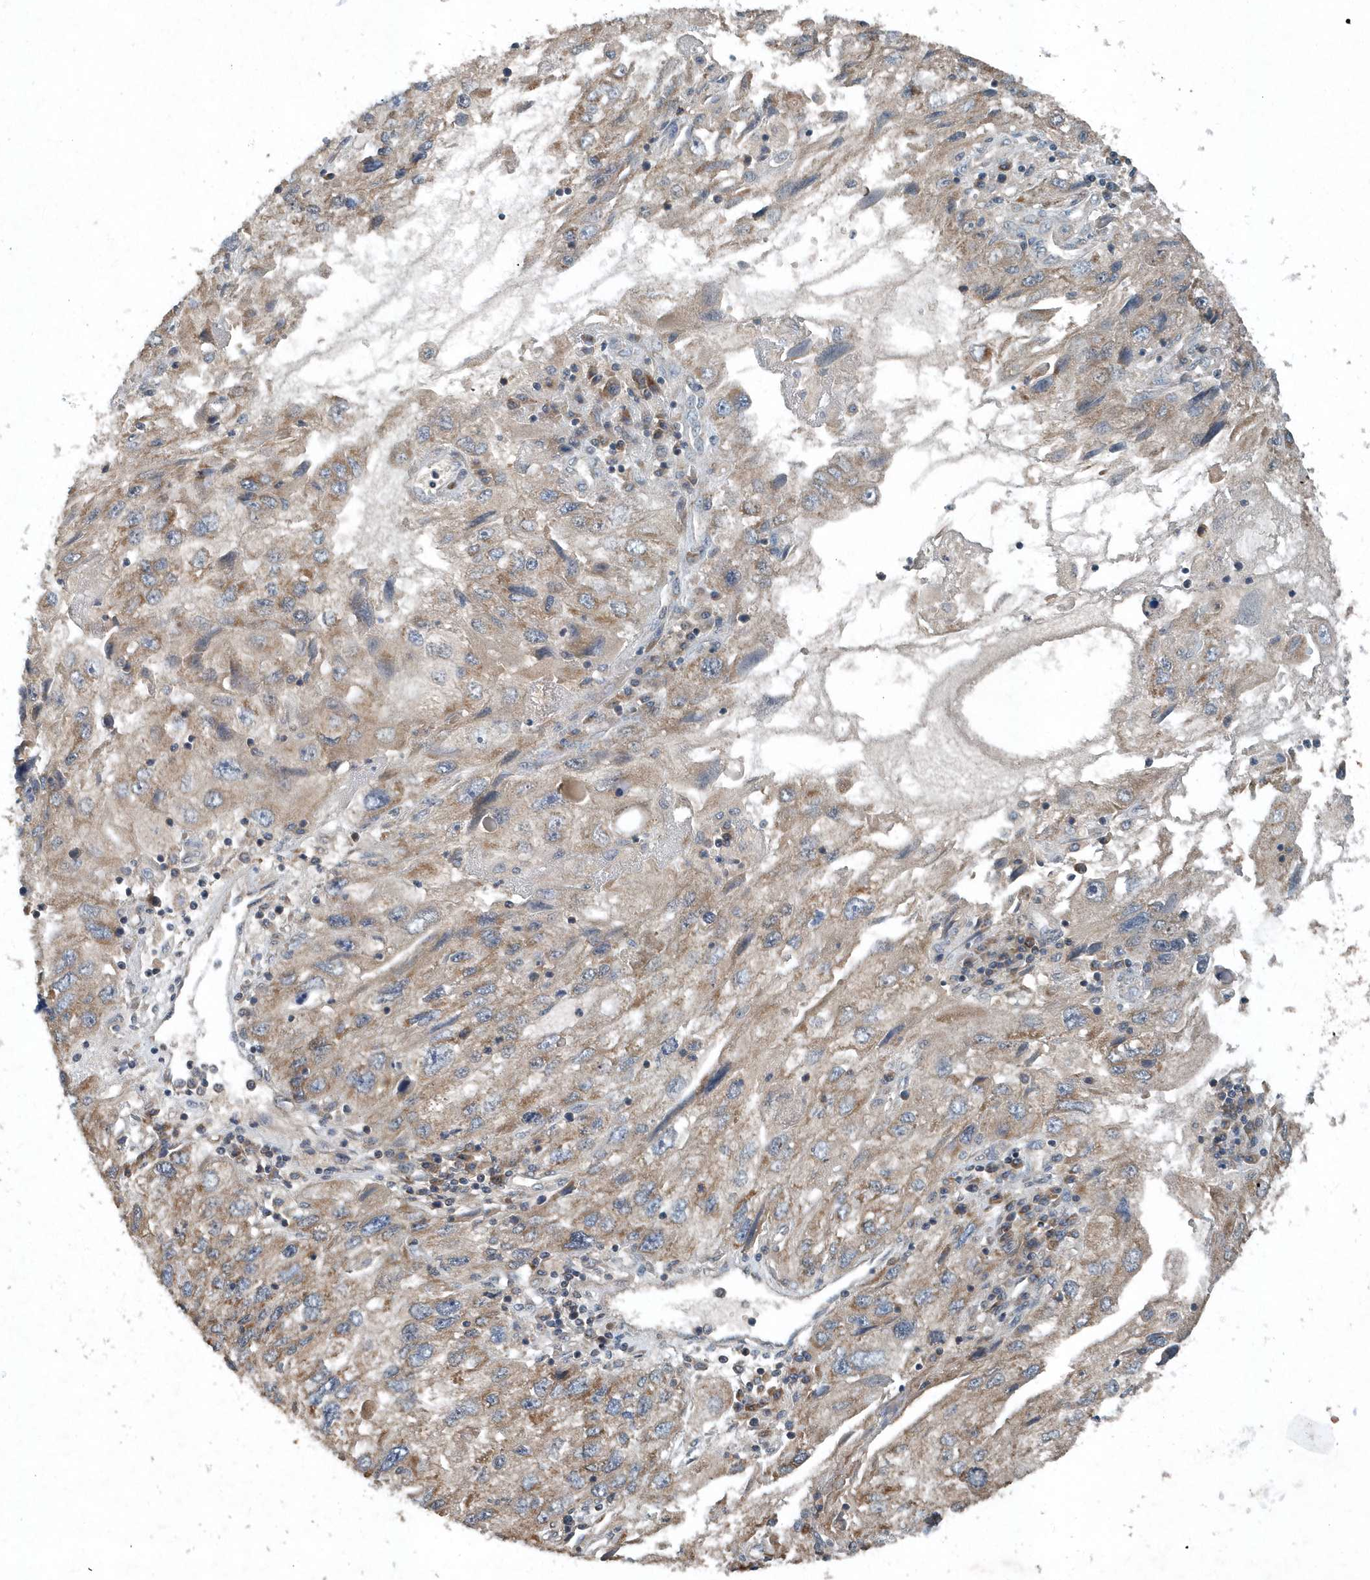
{"staining": {"intensity": "weak", "quantity": "<25%", "location": "cytoplasmic/membranous"}, "tissue": "endometrial cancer", "cell_type": "Tumor cells", "image_type": "cancer", "snomed": [{"axis": "morphology", "description": "Adenocarcinoma, NOS"}, {"axis": "topography", "description": "Endometrium"}], "caption": "Tumor cells are negative for protein expression in human endometrial cancer (adenocarcinoma).", "gene": "SCFD2", "patient": {"sex": "female", "age": 49}}